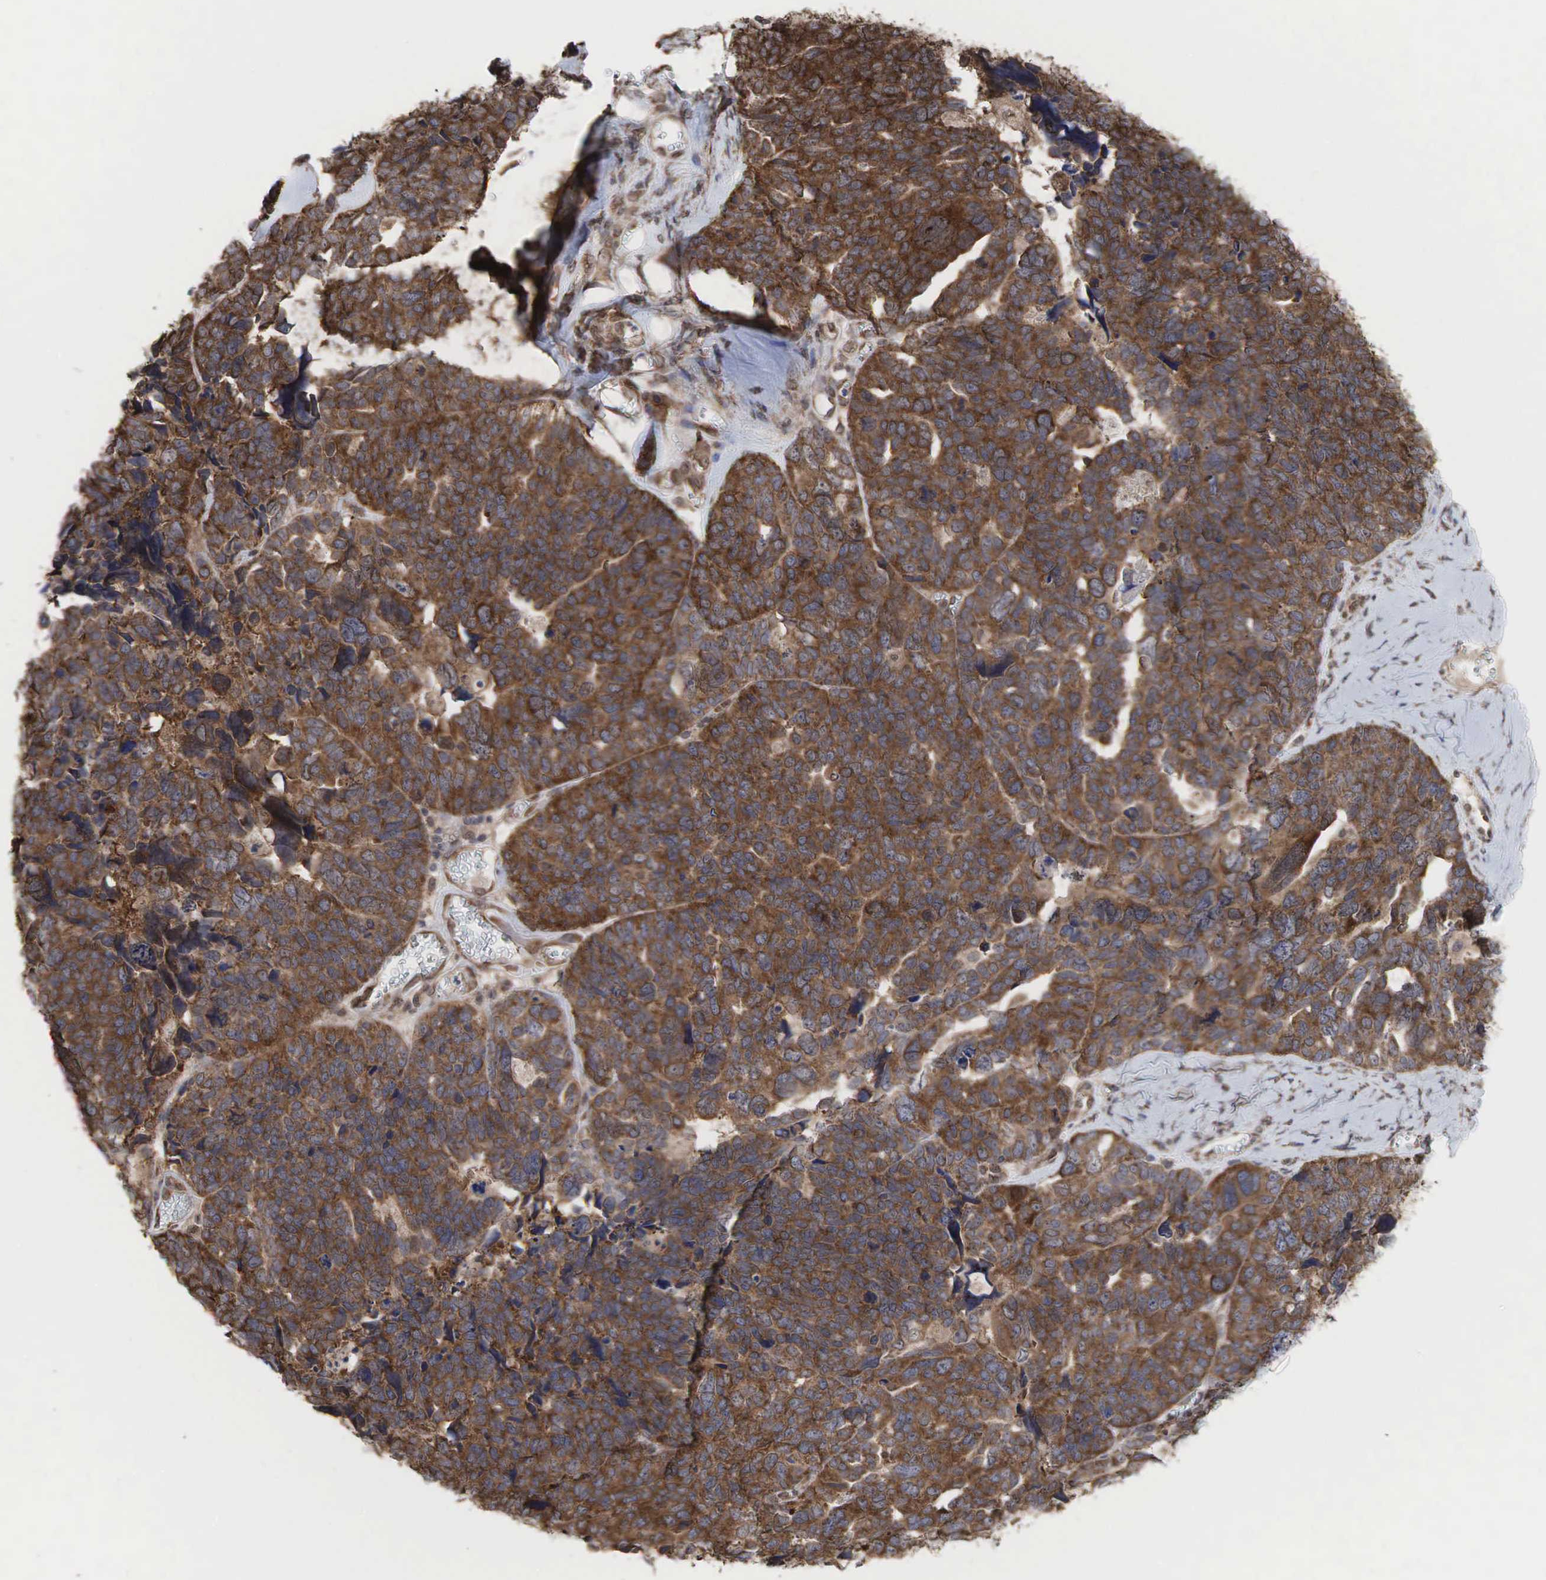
{"staining": {"intensity": "strong", "quantity": ">75%", "location": "cytoplasmic/membranous"}, "tissue": "ovarian cancer", "cell_type": "Tumor cells", "image_type": "cancer", "snomed": [{"axis": "morphology", "description": "Cystadenocarcinoma, serous, NOS"}, {"axis": "topography", "description": "Ovary"}], "caption": "Protein expression analysis of ovarian cancer (serous cystadenocarcinoma) exhibits strong cytoplasmic/membranous positivity in approximately >75% of tumor cells. (Stains: DAB in brown, nuclei in blue, Microscopy: brightfield microscopy at high magnification).", "gene": "PABPC5", "patient": {"sex": "female", "age": 77}}